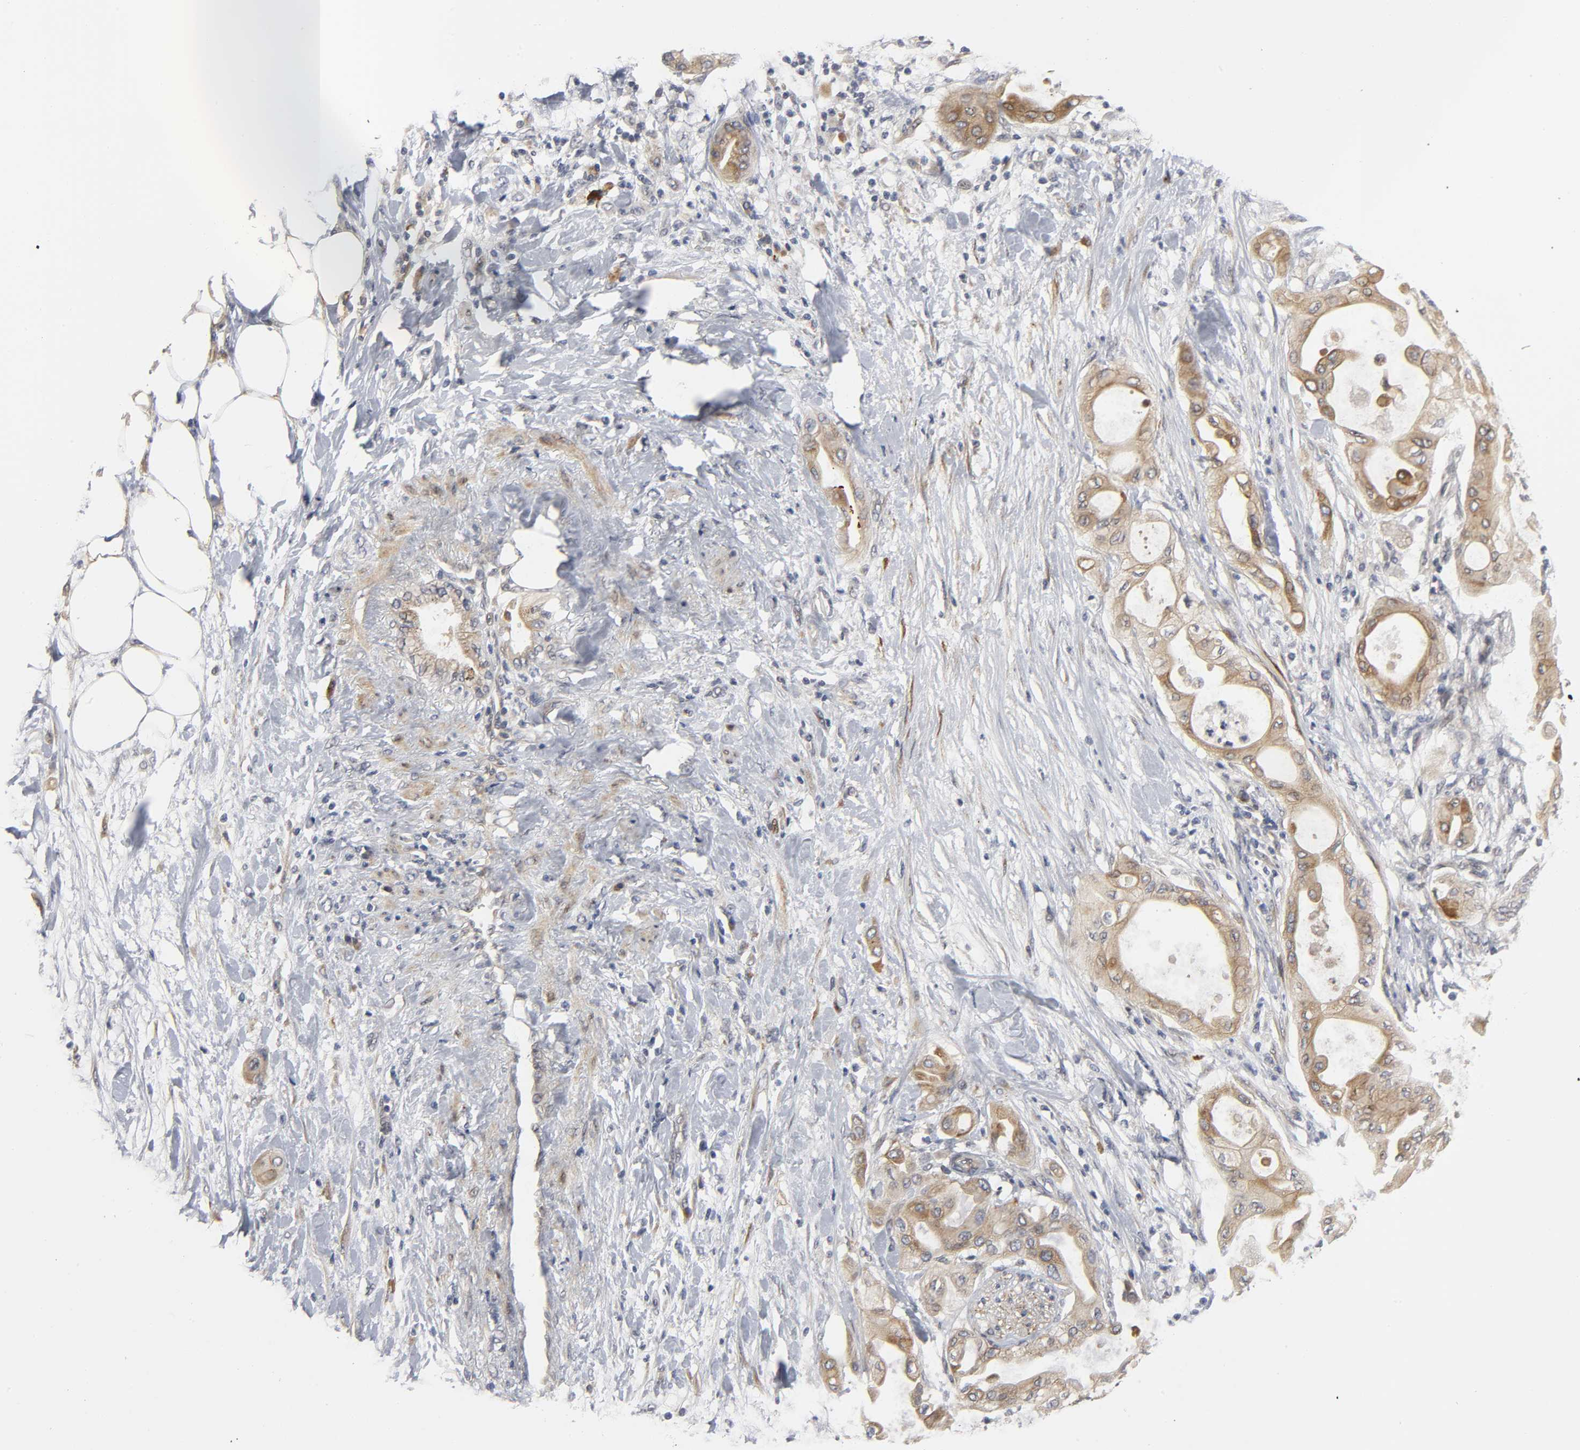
{"staining": {"intensity": "moderate", "quantity": ">75%", "location": "cytoplasmic/membranous"}, "tissue": "pancreatic cancer", "cell_type": "Tumor cells", "image_type": "cancer", "snomed": [{"axis": "morphology", "description": "Adenocarcinoma, NOS"}, {"axis": "morphology", "description": "Adenocarcinoma, metastatic, NOS"}, {"axis": "topography", "description": "Lymph node"}, {"axis": "topography", "description": "Pancreas"}, {"axis": "topography", "description": "Duodenum"}], "caption": "High-magnification brightfield microscopy of pancreatic adenocarcinoma stained with DAB (brown) and counterstained with hematoxylin (blue). tumor cells exhibit moderate cytoplasmic/membranous positivity is appreciated in approximately>75% of cells.", "gene": "ASB6", "patient": {"sex": "female", "age": 64}}